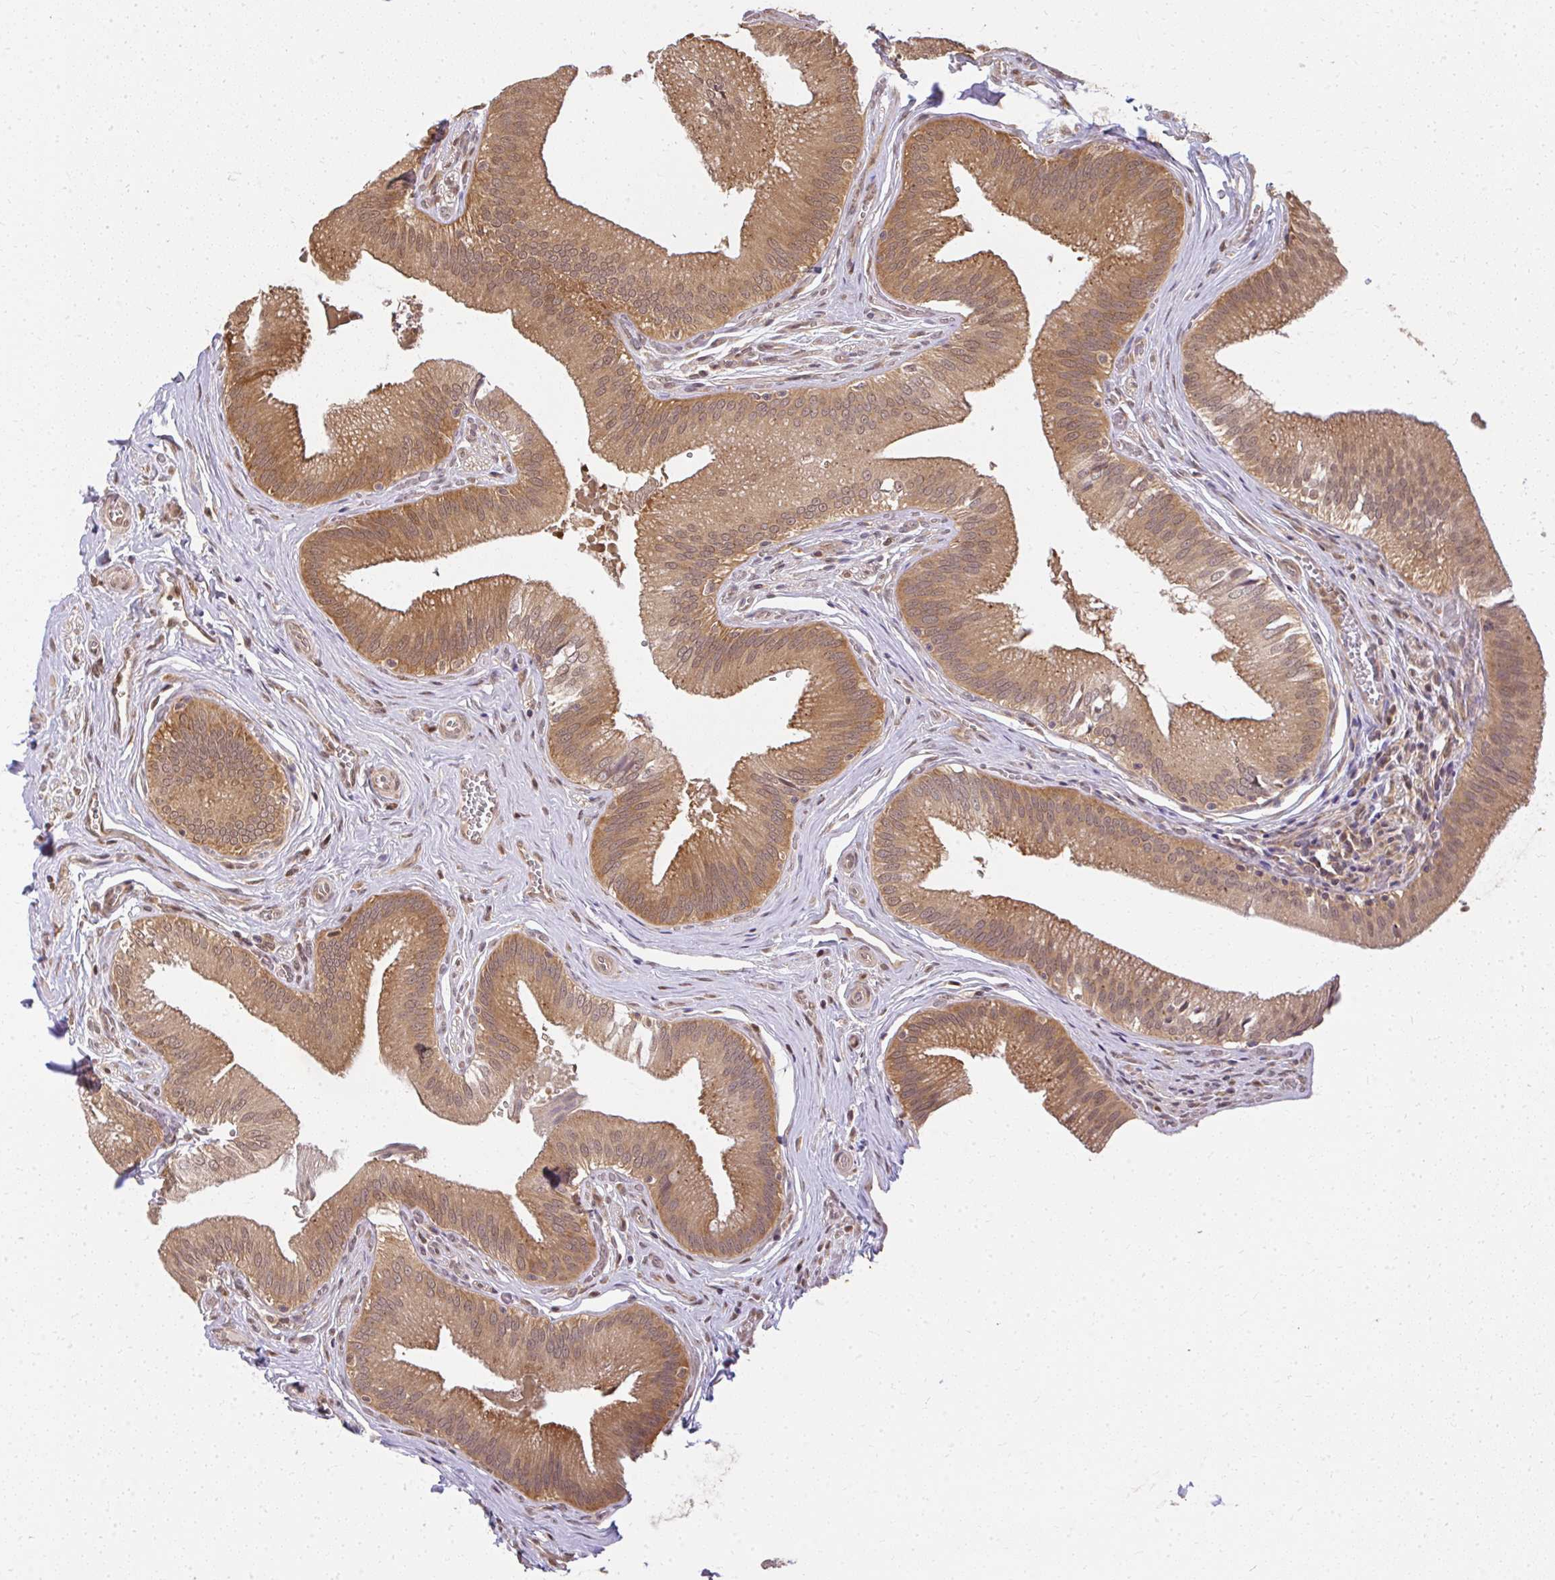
{"staining": {"intensity": "strong", "quantity": ">75%", "location": "cytoplasmic/membranous"}, "tissue": "gallbladder", "cell_type": "Glandular cells", "image_type": "normal", "snomed": [{"axis": "morphology", "description": "Normal tissue, NOS"}, {"axis": "topography", "description": "Gallbladder"}], "caption": "This micrograph shows normal gallbladder stained with IHC to label a protein in brown. The cytoplasmic/membranous of glandular cells show strong positivity for the protein. Nuclei are counter-stained blue.", "gene": "LARS2", "patient": {"sex": "male", "age": 17}}